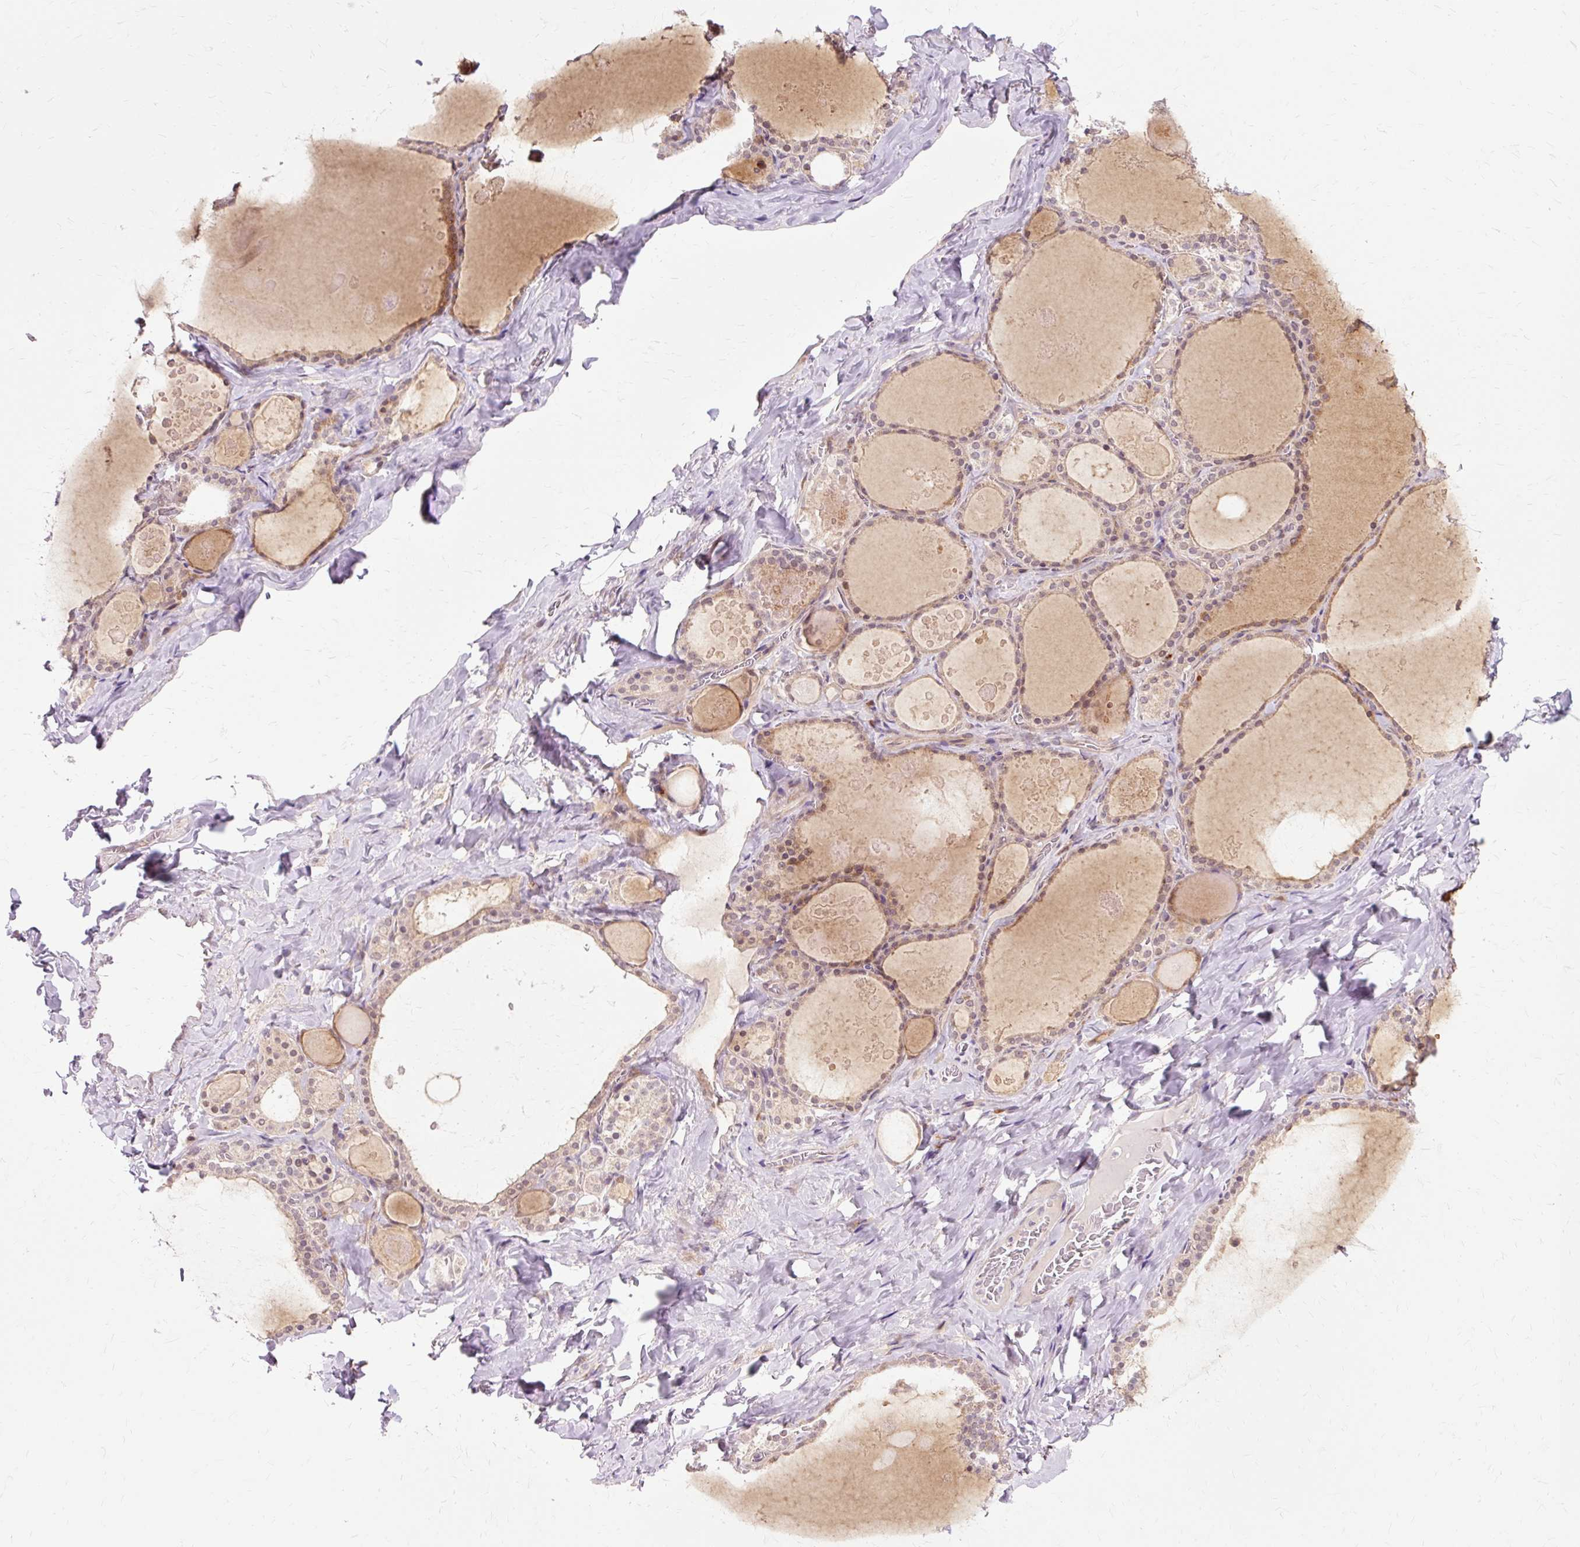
{"staining": {"intensity": "weak", "quantity": "25%-75%", "location": "cytoplasmic/membranous,nuclear"}, "tissue": "thyroid gland", "cell_type": "Glandular cells", "image_type": "normal", "snomed": [{"axis": "morphology", "description": "Normal tissue, NOS"}, {"axis": "topography", "description": "Thyroid gland"}], "caption": "This image reveals unremarkable thyroid gland stained with immunohistochemistry to label a protein in brown. The cytoplasmic/membranous,nuclear of glandular cells show weak positivity for the protein. Nuclei are counter-stained blue.", "gene": "GEMIN2", "patient": {"sex": "male", "age": 56}}